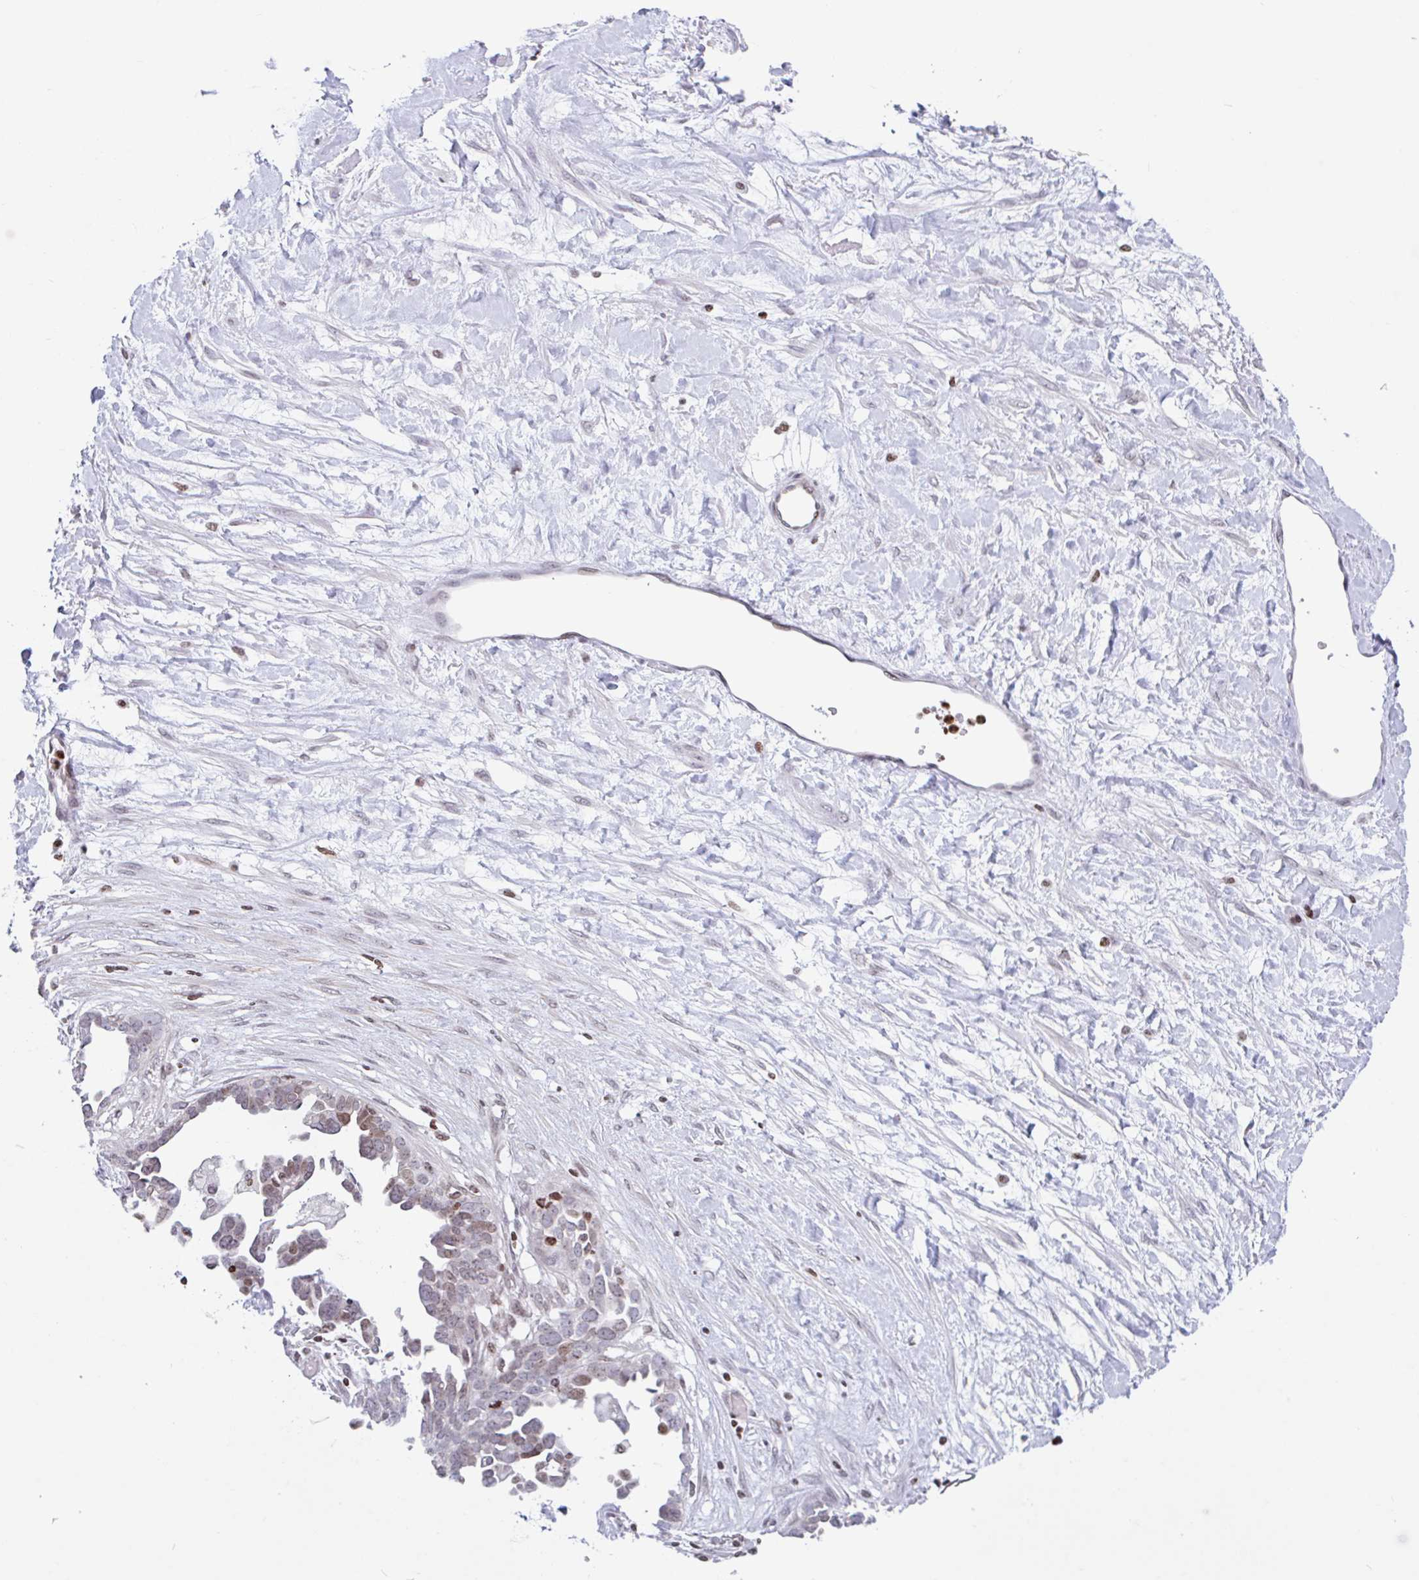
{"staining": {"intensity": "weak", "quantity": "25%-75%", "location": "nuclear"}, "tissue": "ovarian cancer", "cell_type": "Tumor cells", "image_type": "cancer", "snomed": [{"axis": "morphology", "description": "Cystadenocarcinoma, serous, NOS"}, {"axis": "topography", "description": "Ovary"}], "caption": "Weak nuclear protein positivity is present in about 25%-75% of tumor cells in ovarian serous cystadenocarcinoma.", "gene": "NOL6", "patient": {"sex": "female", "age": 54}}